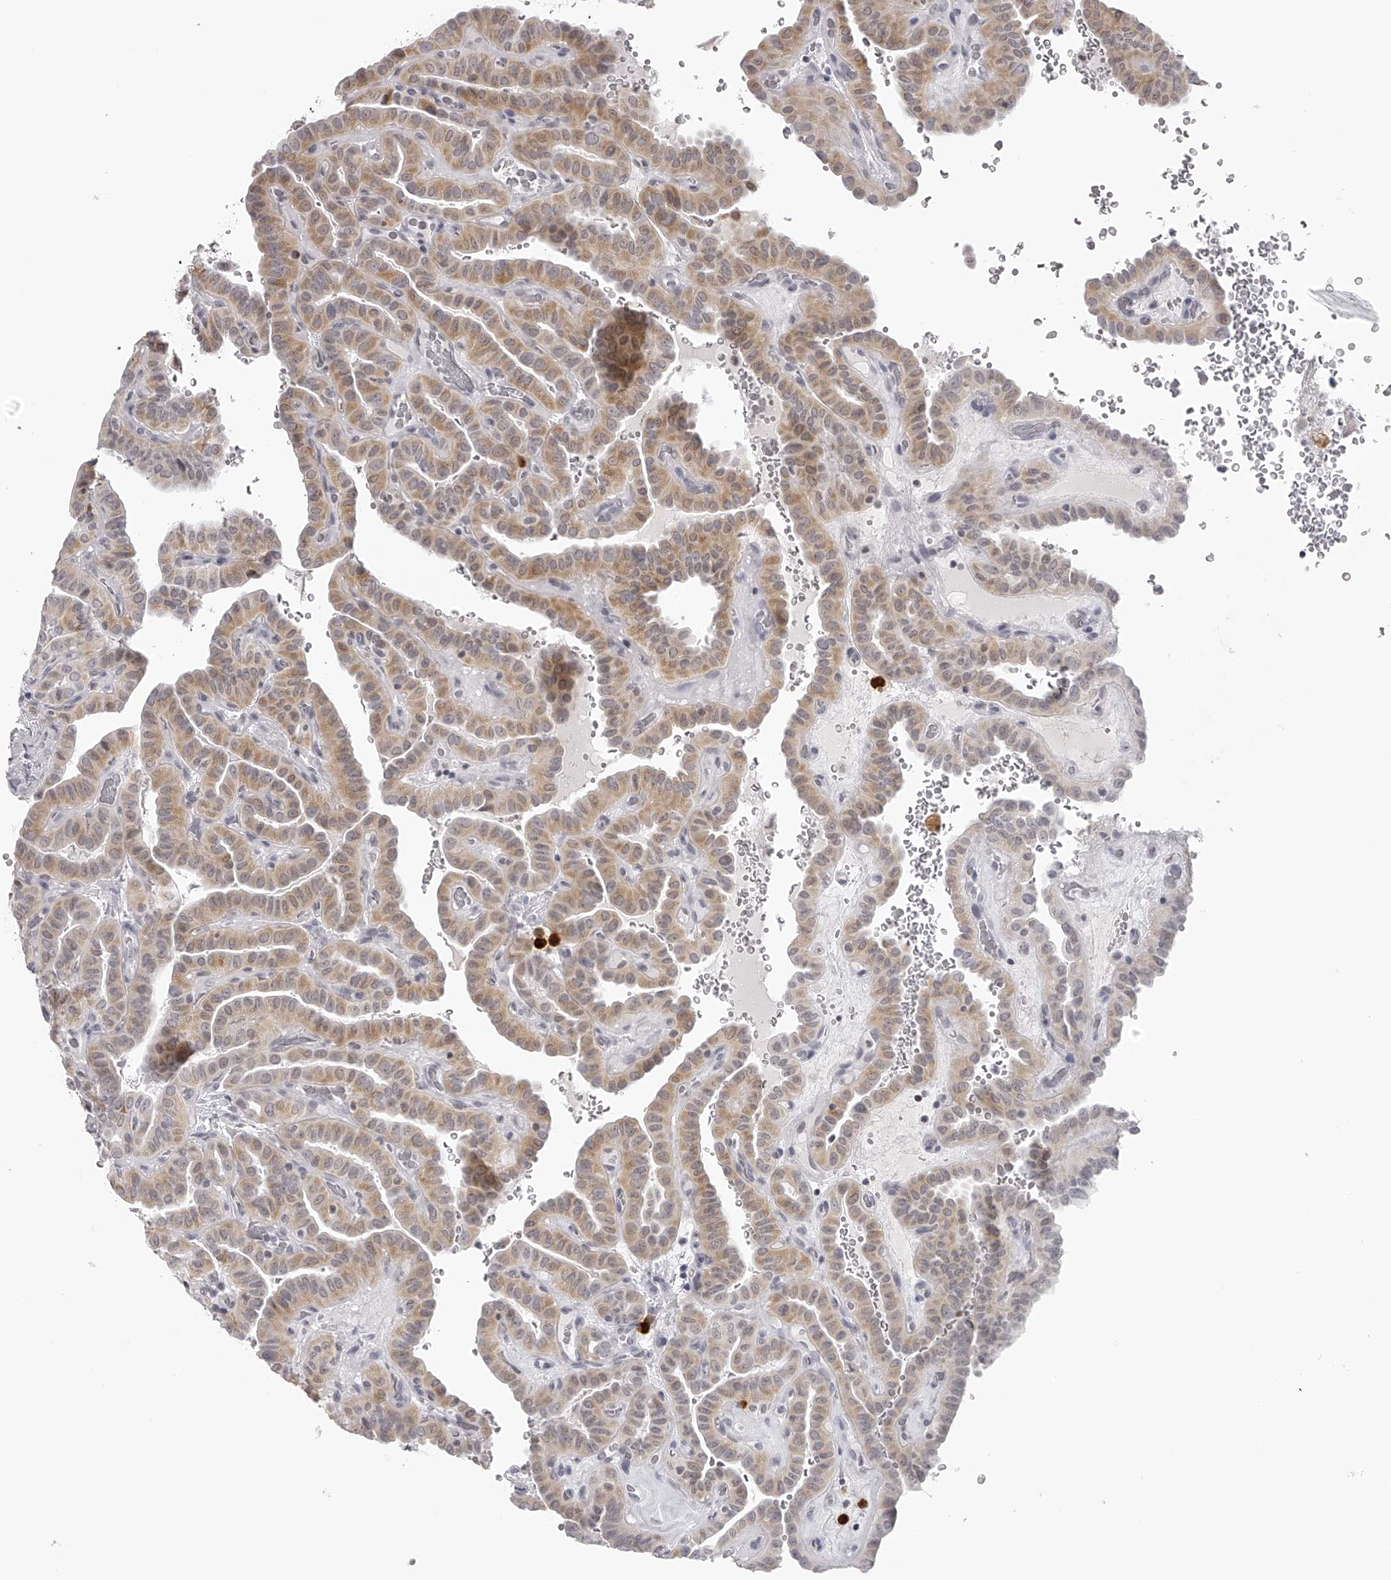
{"staining": {"intensity": "moderate", "quantity": "25%-75%", "location": "cytoplasmic/membranous"}, "tissue": "thyroid cancer", "cell_type": "Tumor cells", "image_type": "cancer", "snomed": [{"axis": "morphology", "description": "Papillary adenocarcinoma, NOS"}, {"axis": "topography", "description": "Thyroid gland"}], "caption": "Immunohistochemical staining of human thyroid papillary adenocarcinoma demonstrates moderate cytoplasmic/membranous protein expression in about 25%-75% of tumor cells. (IHC, brightfield microscopy, high magnification).", "gene": "SEC11C", "patient": {"sex": "male", "age": 77}}